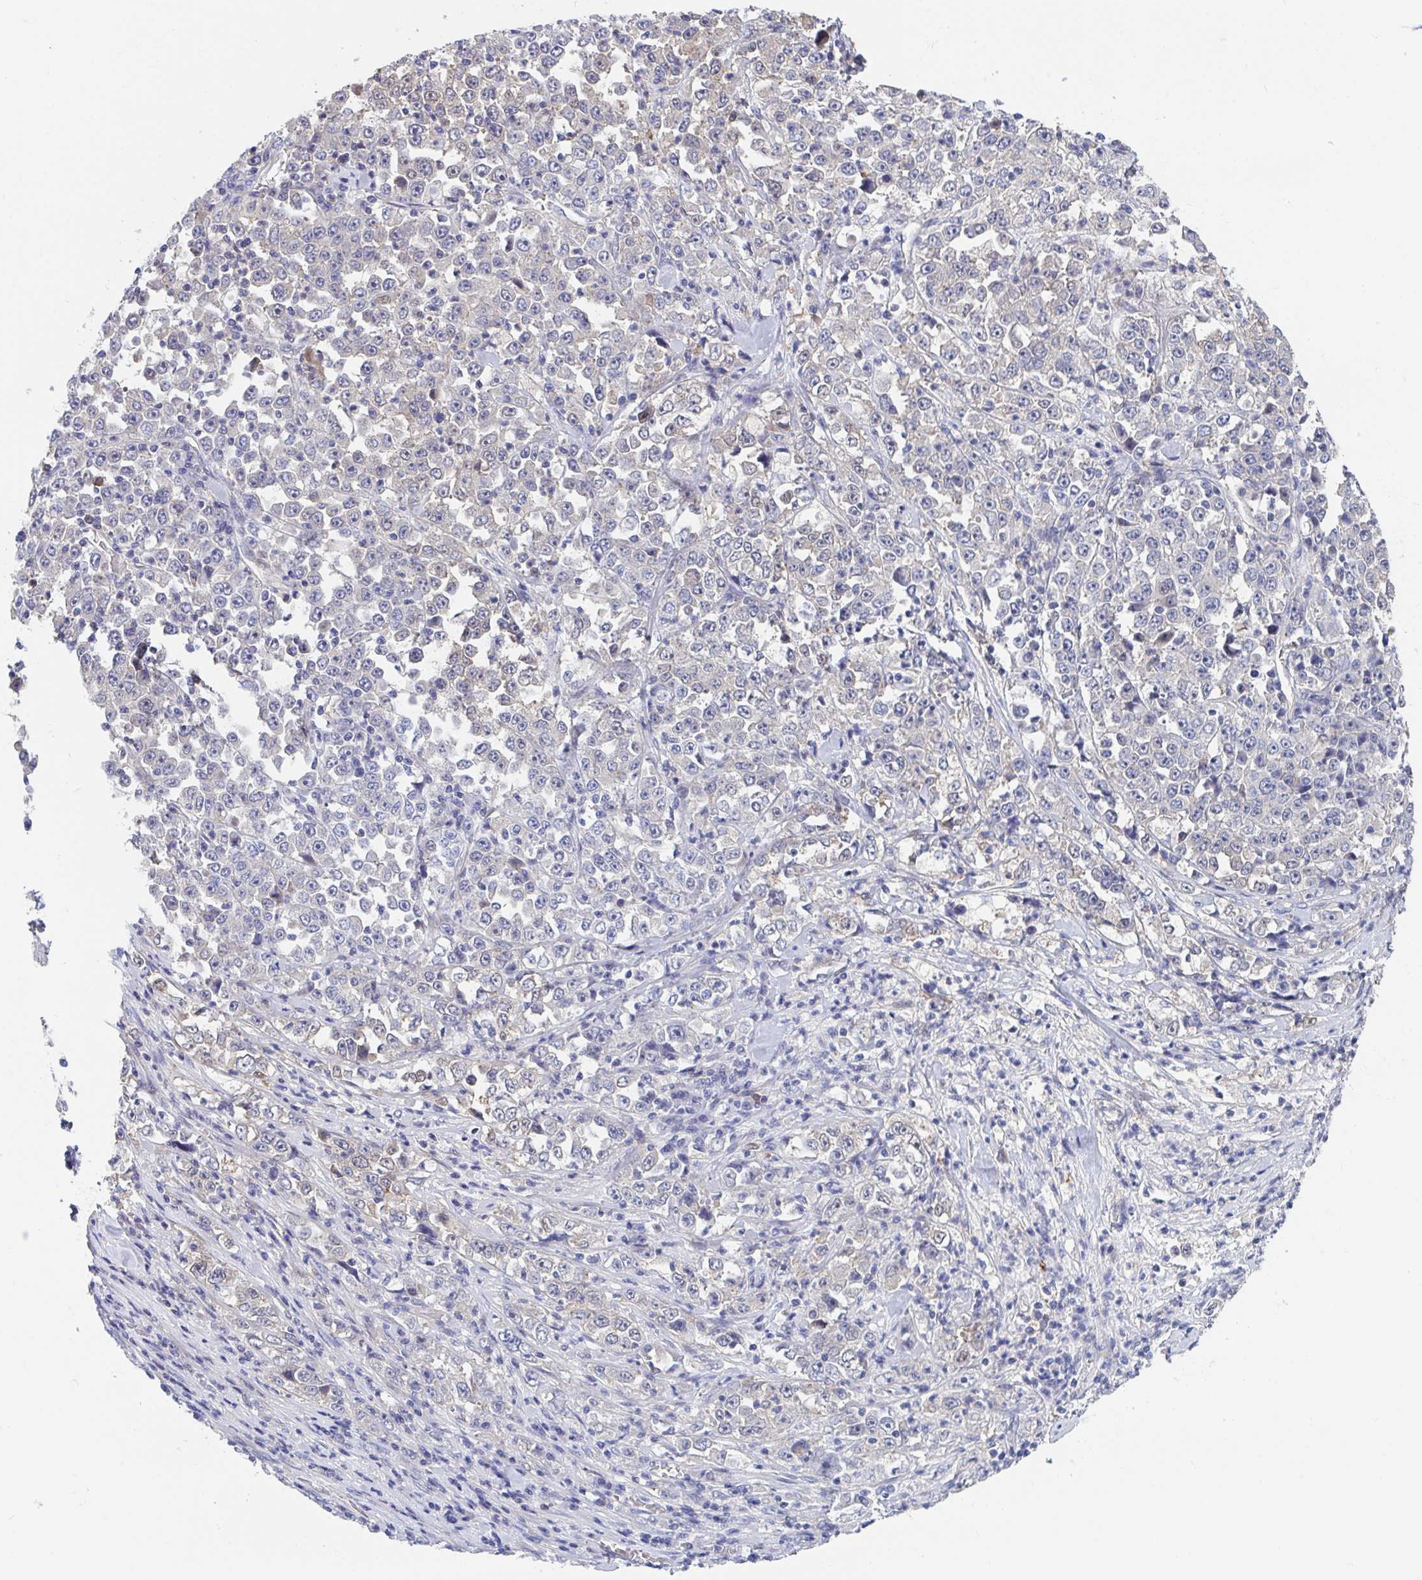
{"staining": {"intensity": "negative", "quantity": "none", "location": "none"}, "tissue": "stomach cancer", "cell_type": "Tumor cells", "image_type": "cancer", "snomed": [{"axis": "morphology", "description": "Normal tissue, NOS"}, {"axis": "morphology", "description": "Adenocarcinoma, NOS"}, {"axis": "topography", "description": "Stomach, upper"}, {"axis": "topography", "description": "Stomach"}], "caption": "The IHC image has no significant staining in tumor cells of adenocarcinoma (stomach) tissue. The staining is performed using DAB brown chromogen with nuclei counter-stained in using hematoxylin.", "gene": "P2RX3", "patient": {"sex": "male", "age": 59}}